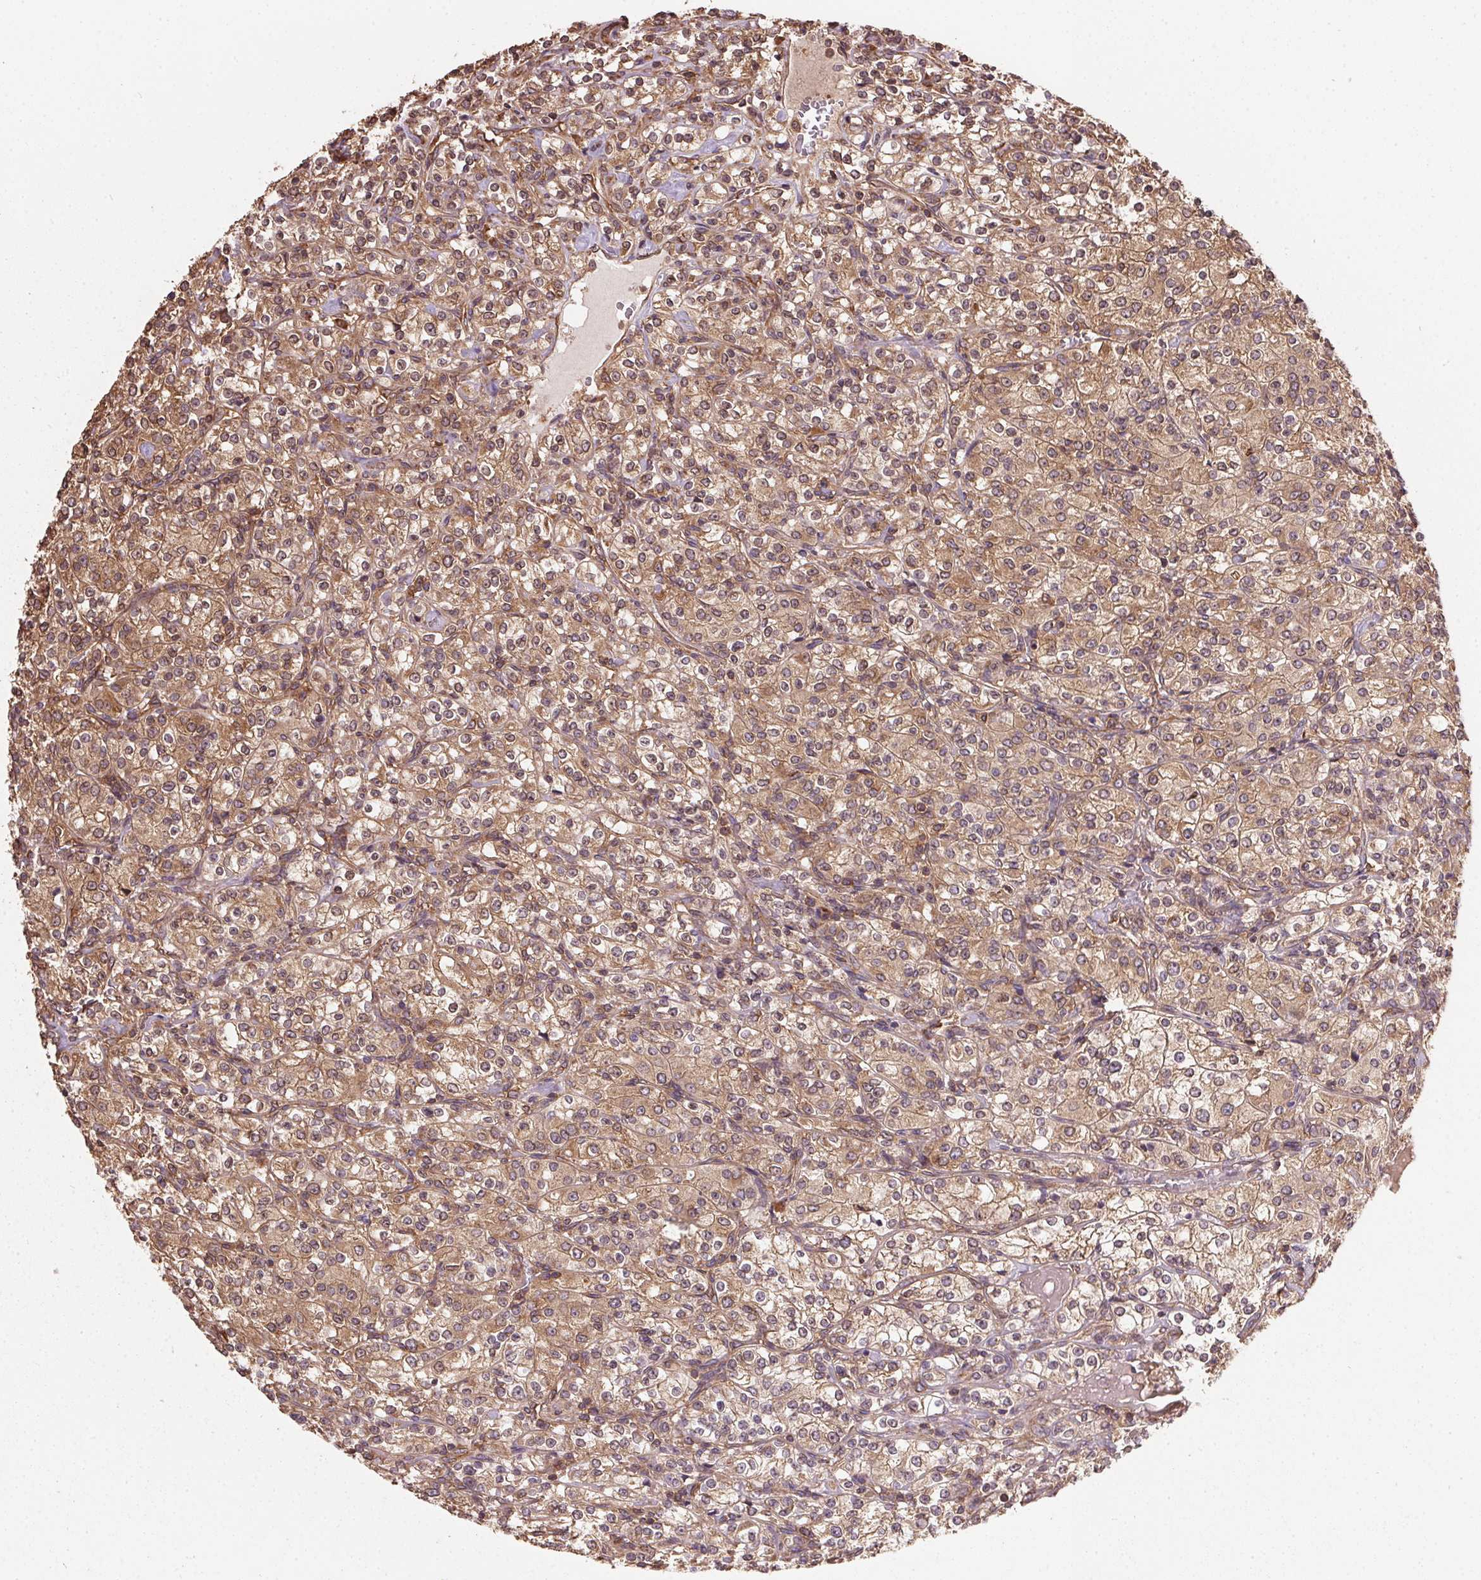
{"staining": {"intensity": "moderate", "quantity": ">75%", "location": "cytoplasmic/membranous,nuclear"}, "tissue": "renal cancer", "cell_type": "Tumor cells", "image_type": "cancer", "snomed": [{"axis": "morphology", "description": "Adenocarcinoma, NOS"}, {"axis": "topography", "description": "Kidney"}], "caption": "An image of renal cancer (adenocarcinoma) stained for a protein demonstrates moderate cytoplasmic/membranous and nuclear brown staining in tumor cells. (IHC, brightfield microscopy, high magnification).", "gene": "EIF2S1", "patient": {"sex": "male", "age": 77}}